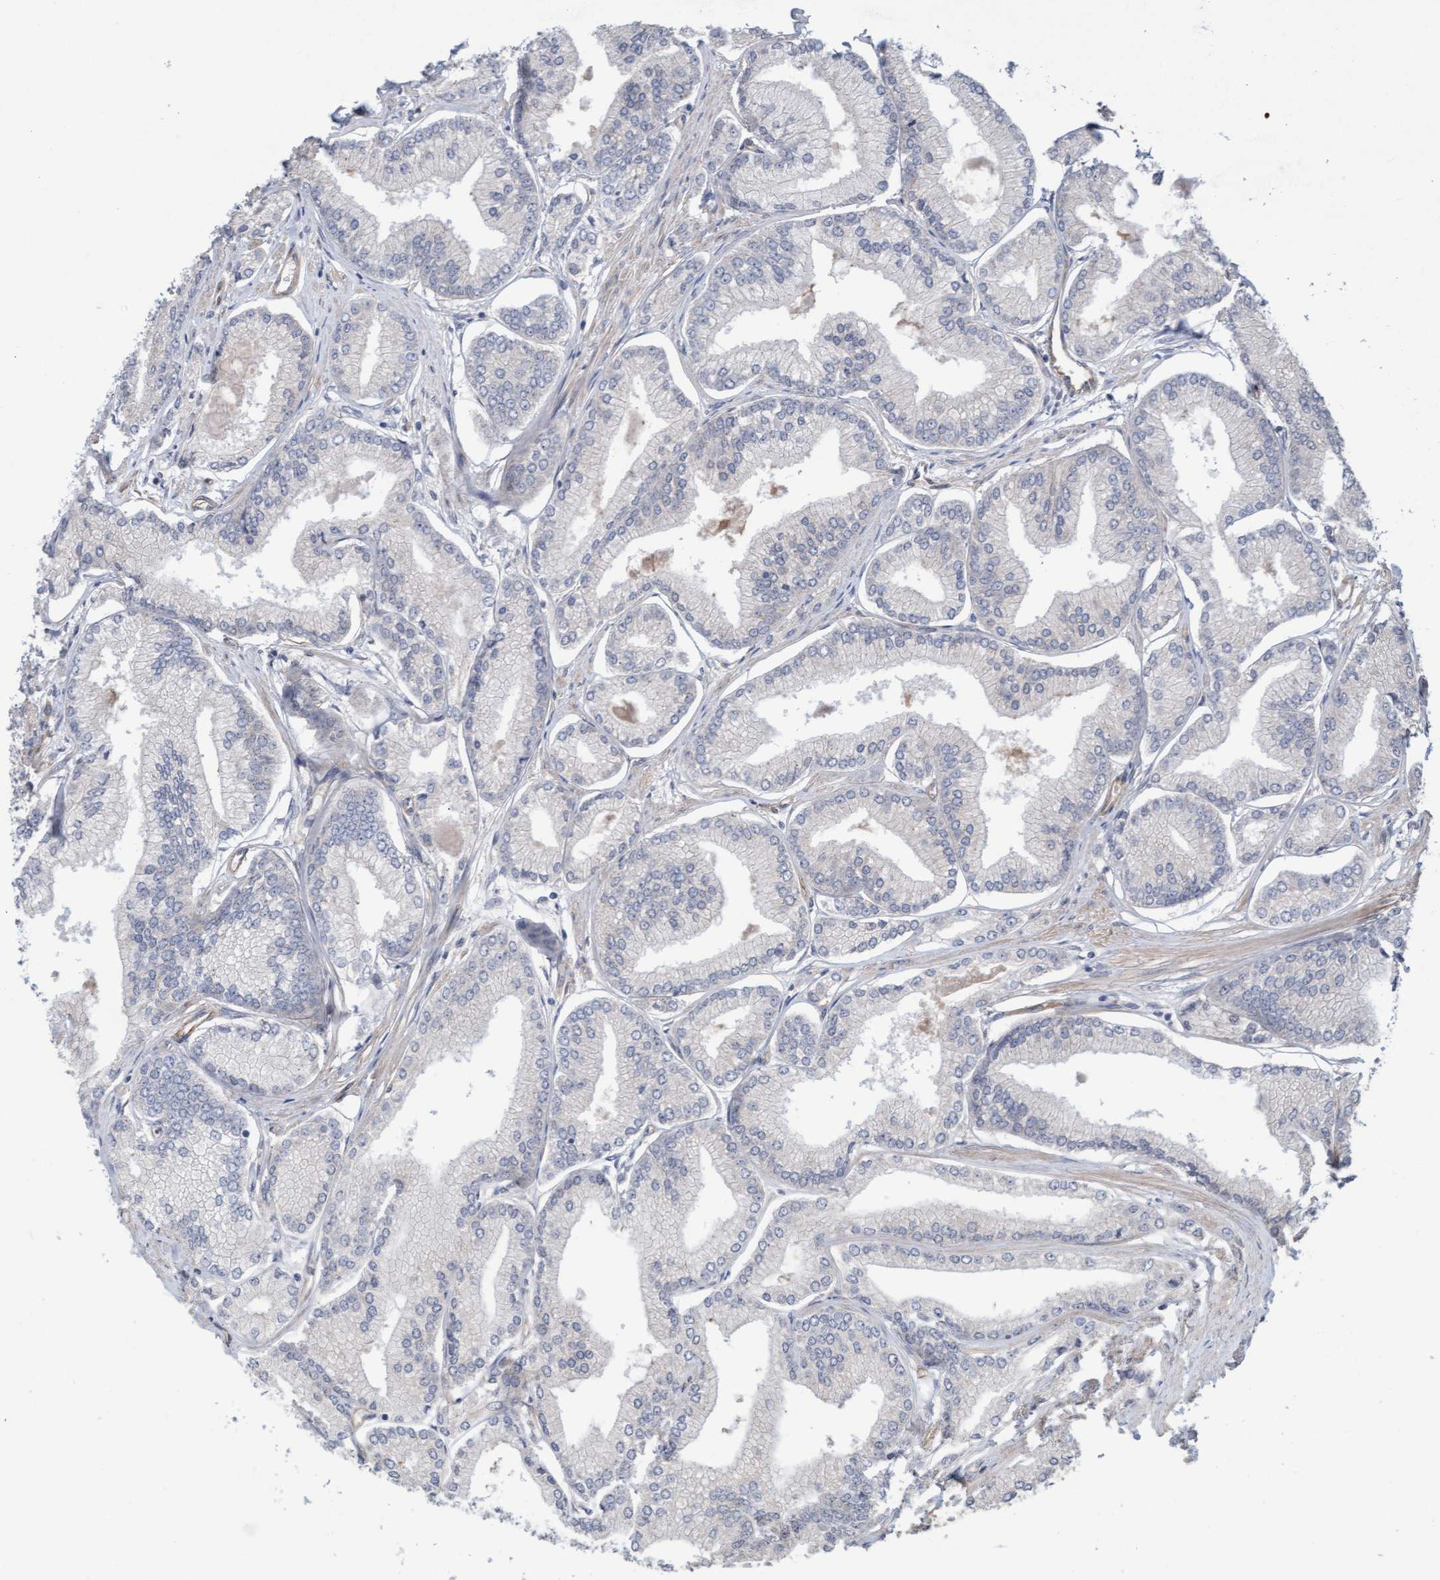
{"staining": {"intensity": "negative", "quantity": "none", "location": "none"}, "tissue": "prostate cancer", "cell_type": "Tumor cells", "image_type": "cancer", "snomed": [{"axis": "morphology", "description": "Adenocarcinoma, Low grade"}, {"axis": "topography", "description": "Prostate"}], "caption": "There is no significant expression in tumor cells of prostate adenocarcinoma (low-grade).", "gene": "CDC42EP4", "patient": {"sex": "male", "age": 52}}